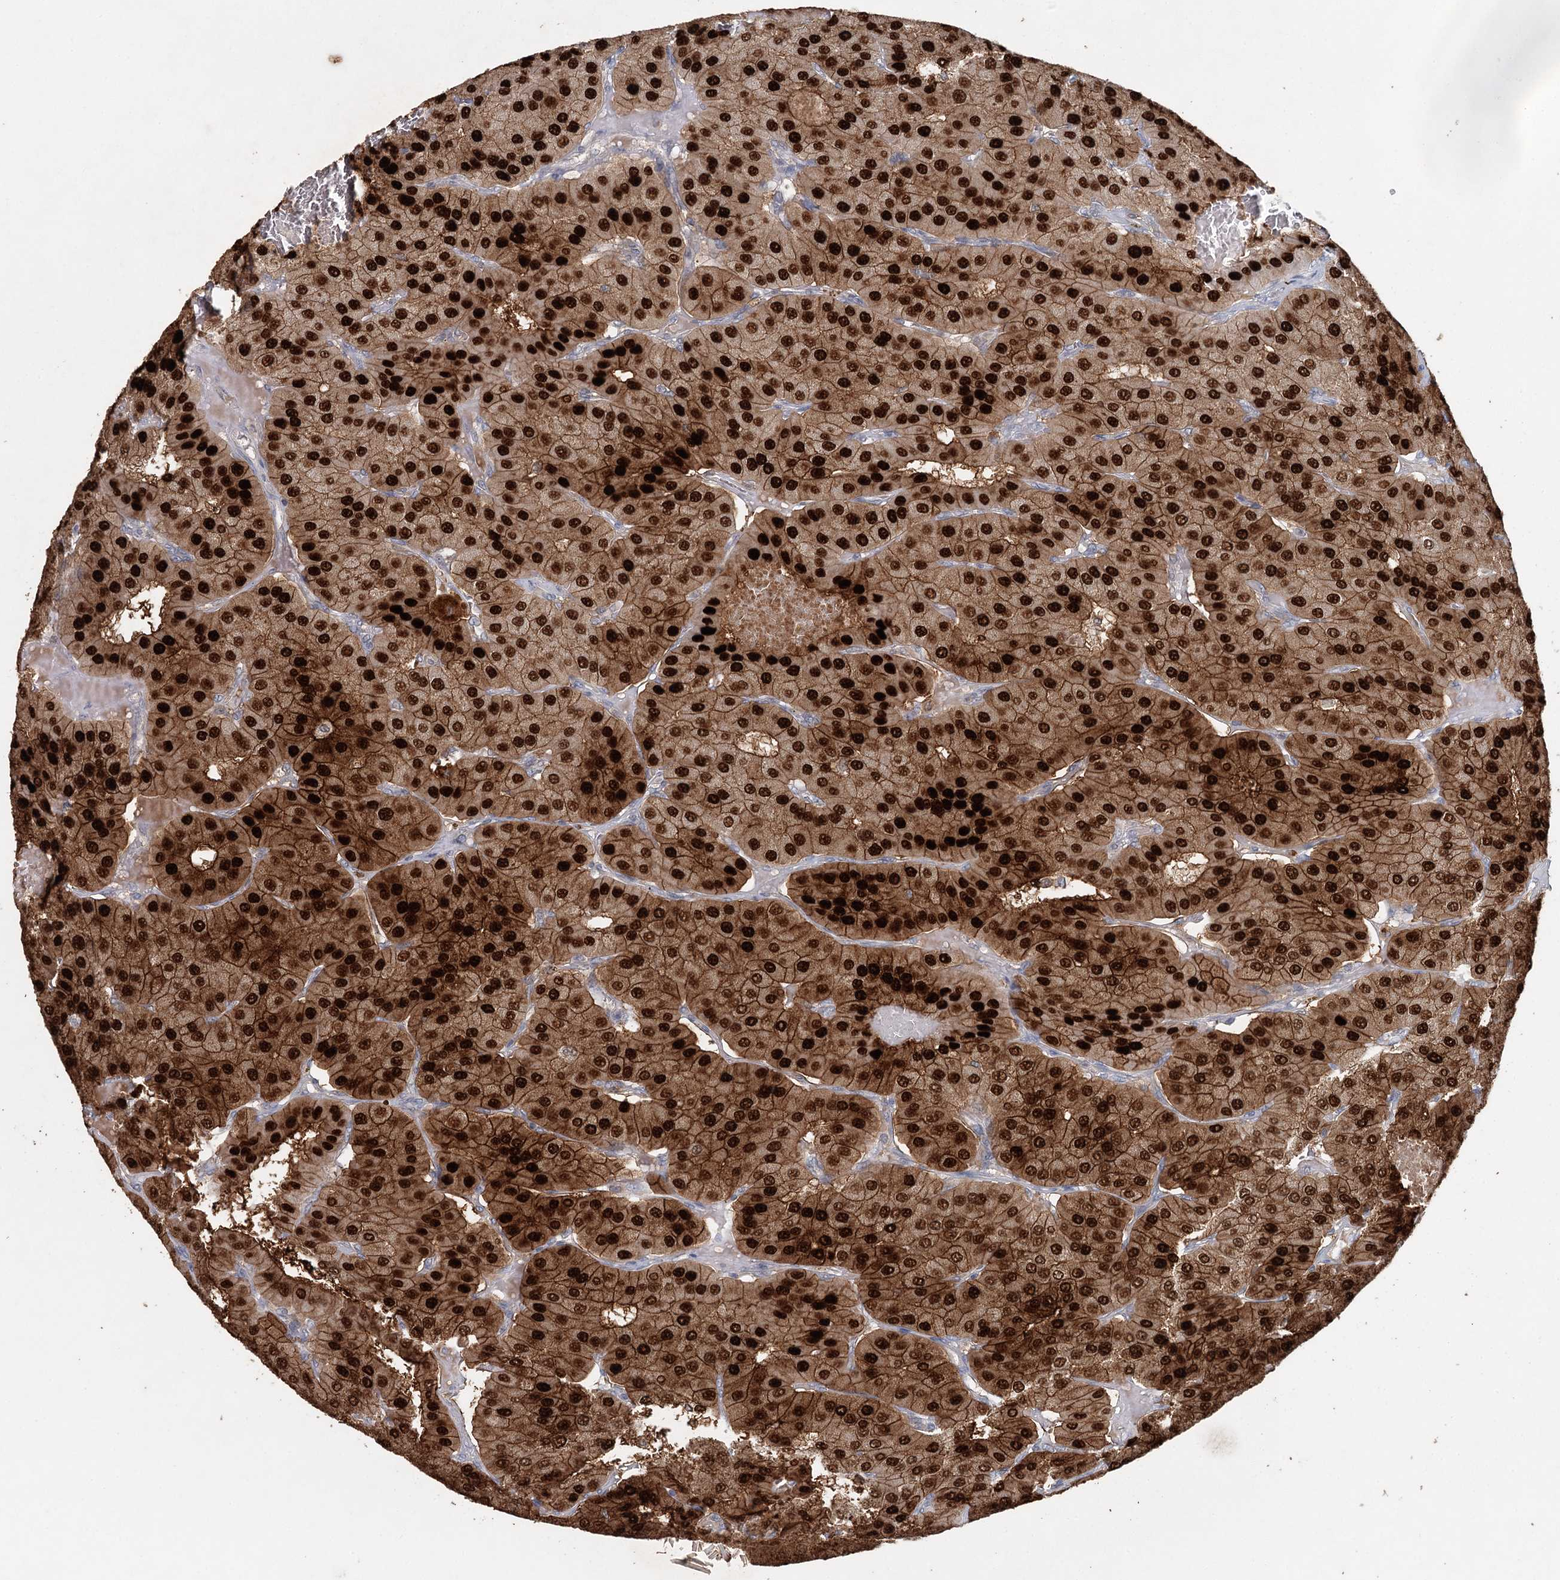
{"staining": {"intensity": "strong", "quantity": ">75%", "location": "cytoplasmic/membranous,nuclear"}, "tissue": "parathyroid gland", "cell_type": "Glandular cells", "image_type": "normal", "snomed": [{"axis": "morphology", "description": "Normal tissue, NOS"}, {"axis": "morphology", "description": "Adenoma, NOS"}, {"axis": "topography", "description": "Parathyroid gland"}], "caption": "A high-resolution micrograph shows immunohistochemistry staining of normal parathyroid gland, which exhibits strong cytoplasmic/membranous,nuclear positivity in about >75% of glandular cells.", "gene": "ADK", "patient": {"sex": "female", "age": 86}}